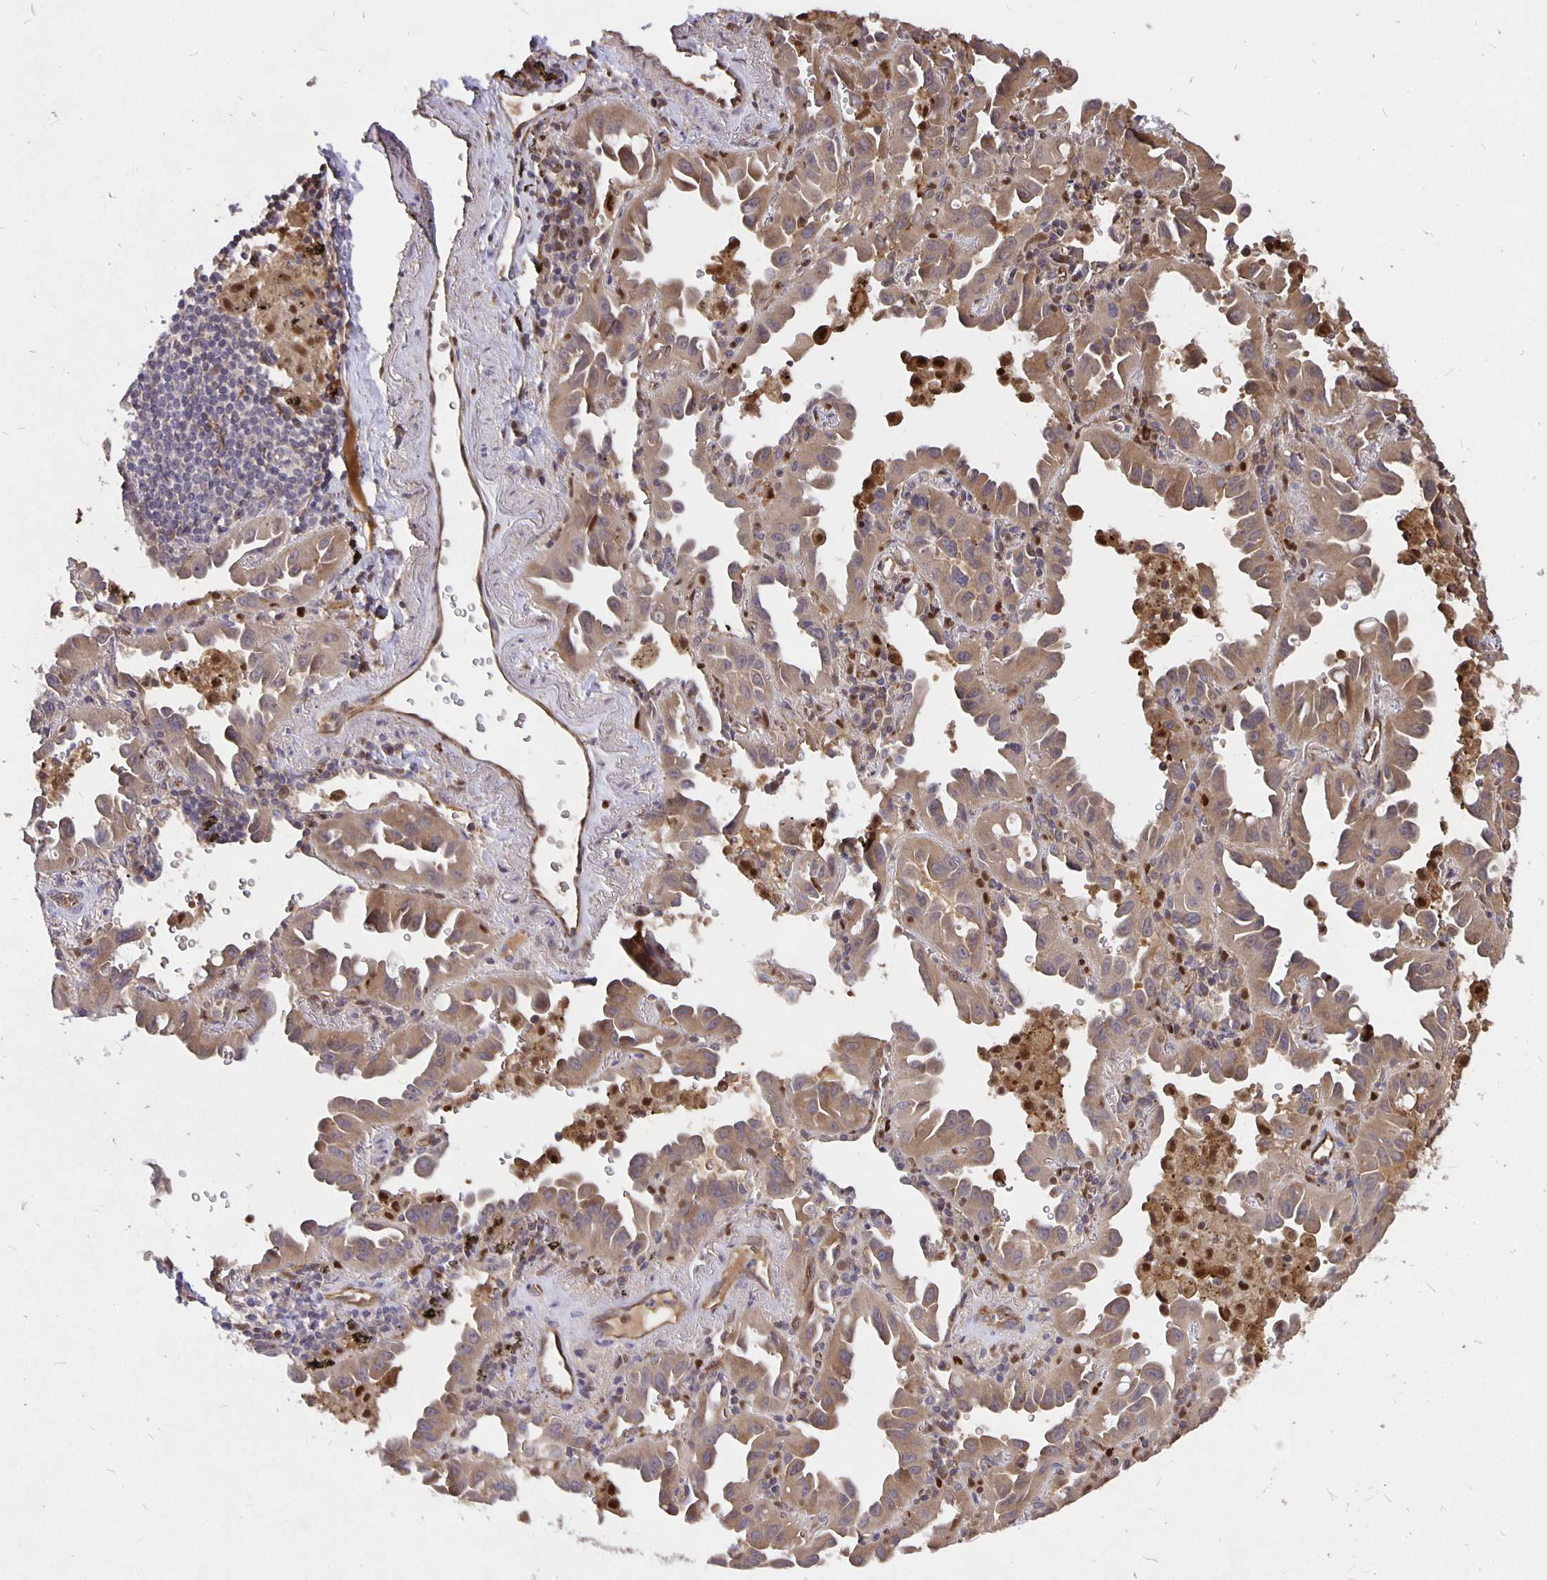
{"staining": {"intensity": "weak", "quantity": ">75%", "location": "cytoplasmic/membranous"}, "tissue": "lung cancer", "cell_type": "Tumor cells", "image_type": "cancer", "snomed": [{"axis": "morphology", "description": "Adenocarcinoma, NOS"}, {"axis": "topography", "description": "Lung"}], "caption": "Immunohistochemistry of human adenocarcinoma (lung) demonstrates low levels of weak cytoplasmic/membranous expression in approximately >75% of tumor cells. The protein of interest is stained brown, and the nuclei are stained in blue (DAB IHC with brightfield microscopy, high magnification).", "gene": "NOG", "patient": {"sex": "male", "age": 68}}